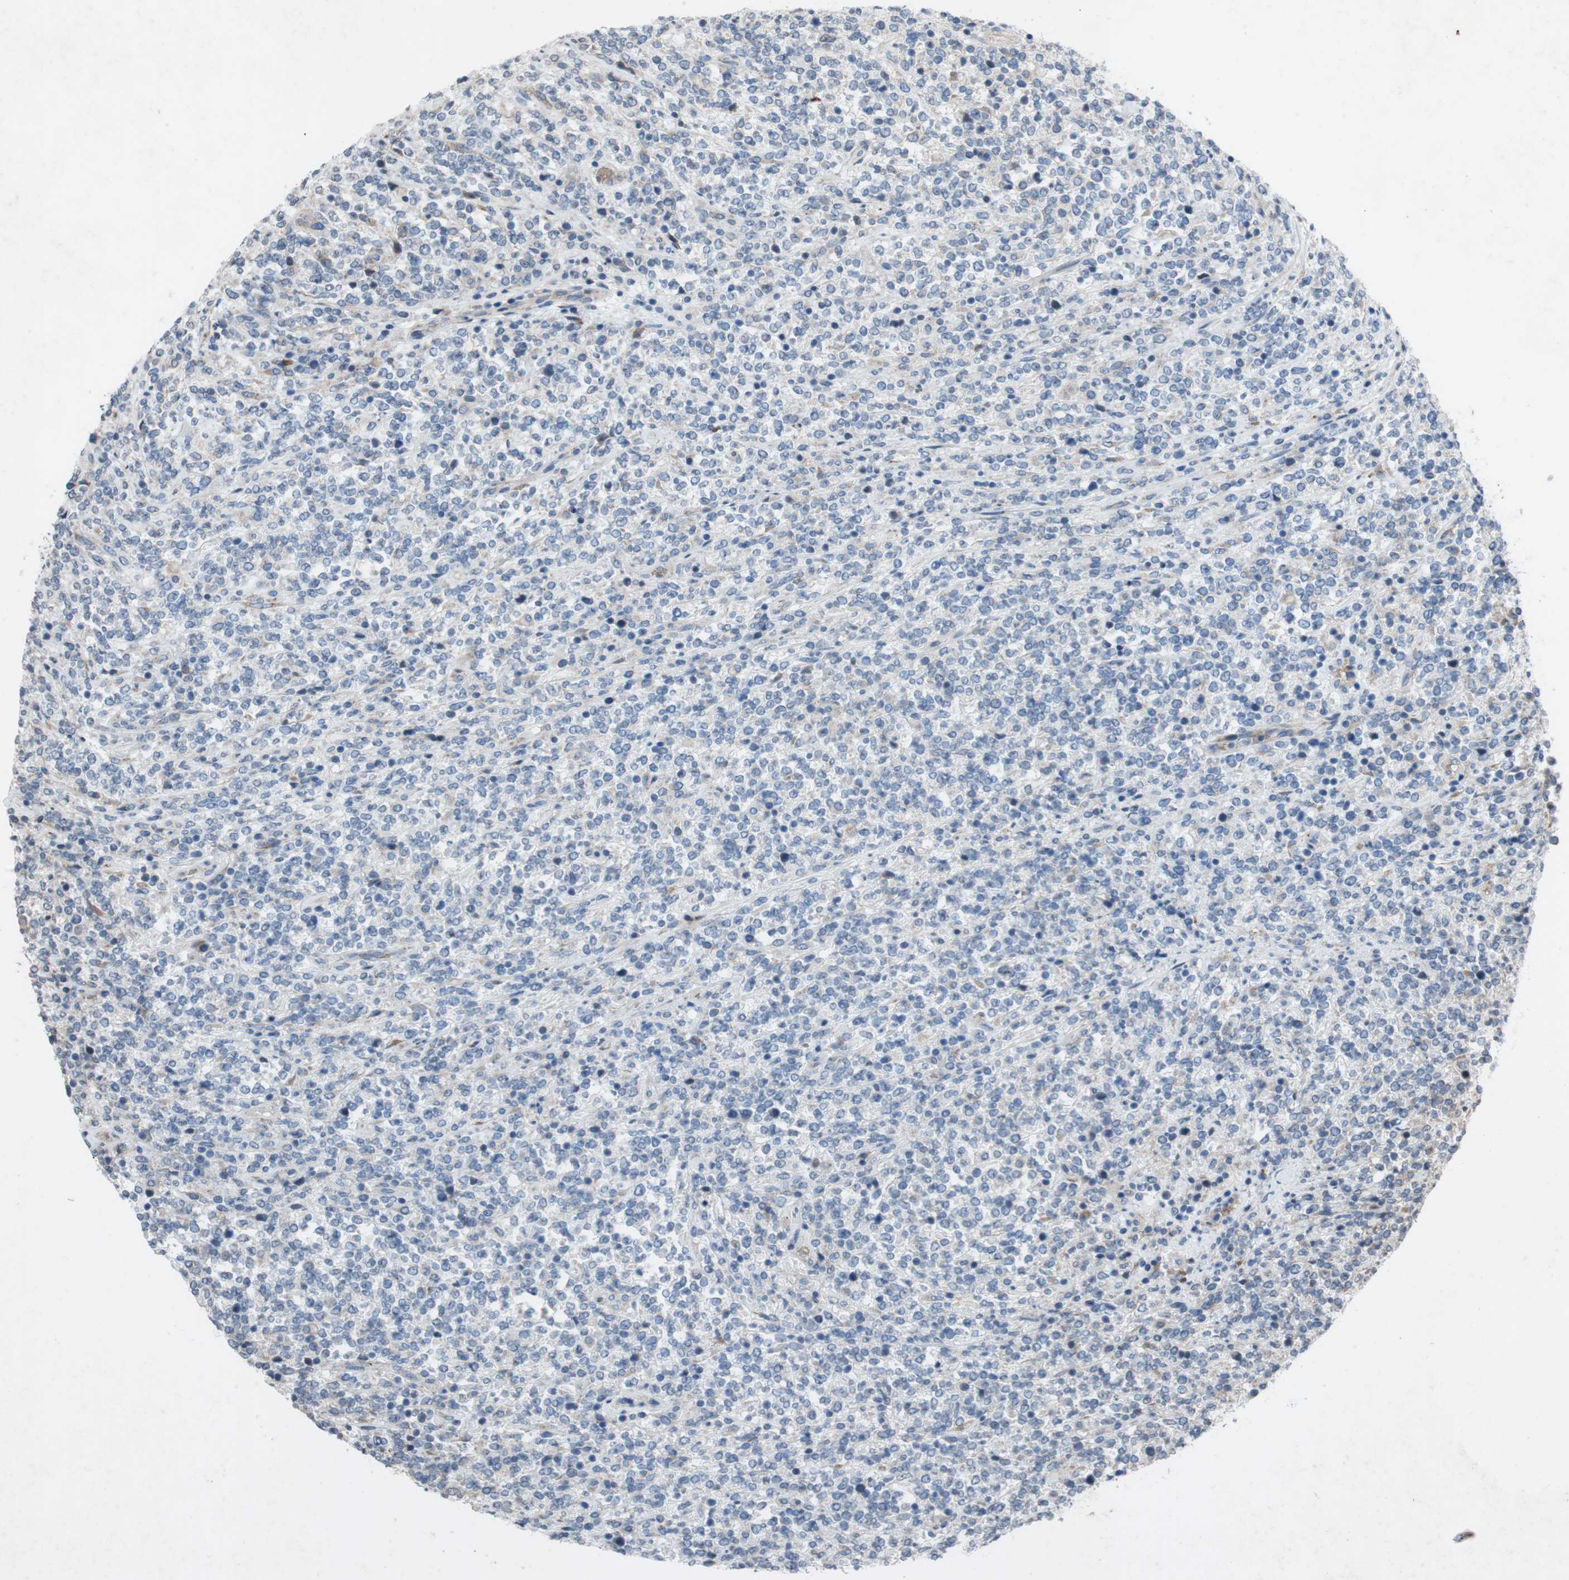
{"staining": {"intensity": "negative", "quantity": "none", "location": "none"}, "tissue": "lymphoma", "cell_type": "Tumor cells", "image_type": "cancer", "snomed": [{"axis": "morphology", "description": "Malignant lymphoma, non-Hodgkin's type, High grade"}, {"axis": "topography", "description": "Soft tissue"}], "caption": "The image demonstrates no significant expression in tumor cells of malignant lymphoma, non-Hodgkin's type (high-grade).", "gene": "ADD2", "patient": {"sex": "male", "age": 18}}